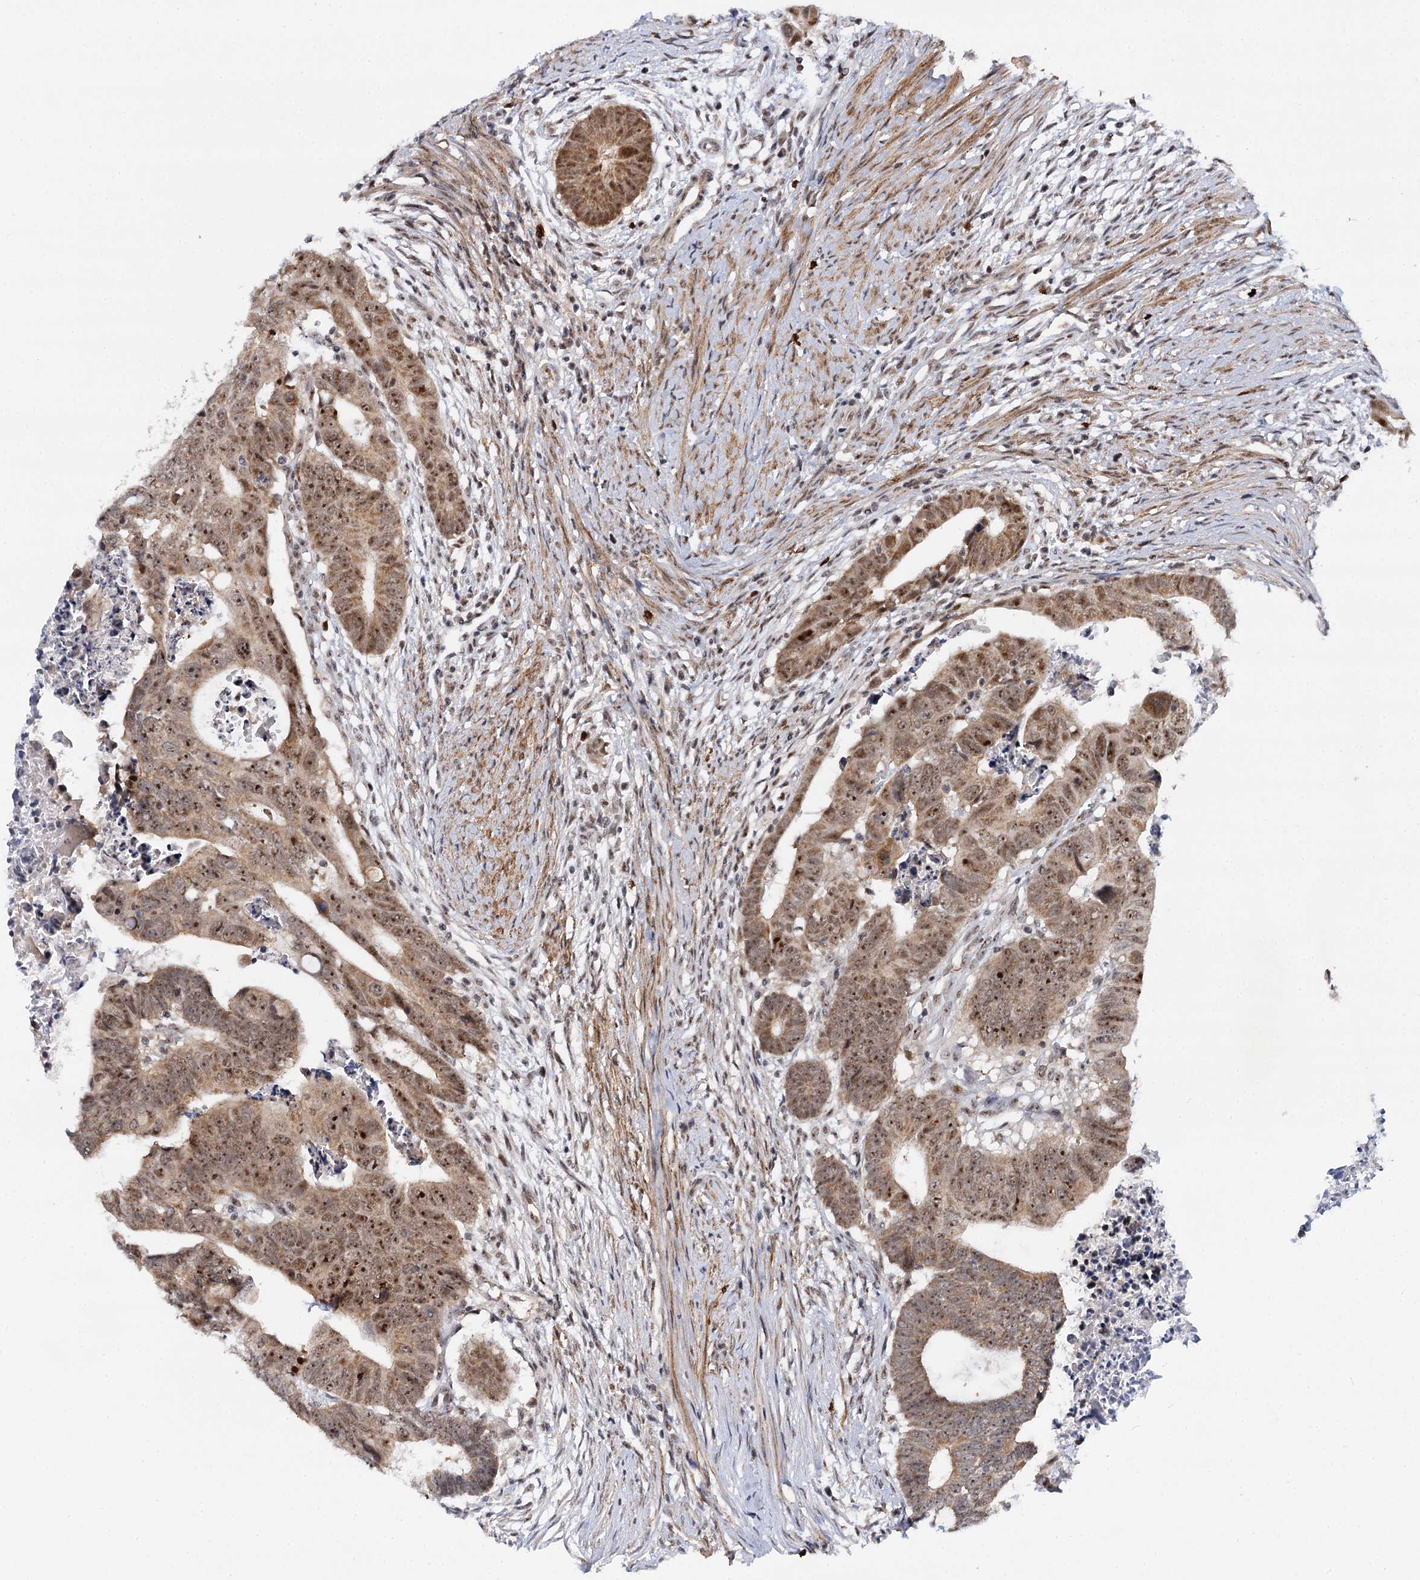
{"staining": {"intensity": "strong", "quantity": ">75%", "location": "cytoplasmic/membranous,nuclear"}, "tissue": "colorectal cancer", "cell_type": "Tumor cells", "image_type": "cancer", "snomed": [{"axis": "morphology", "description": "Adenocarcinoma, NOS"}, {"axis": "topography", "description": "Rectum"}], "caption": "Adenocarcinoma (colorectal) stained with a brown dye shows strong cytoplasmic/membranous and nuclear positive expression in about >75% of tumor cells.", "gene": "BUD13", "patient": {"sex": "female", "age": 65}}